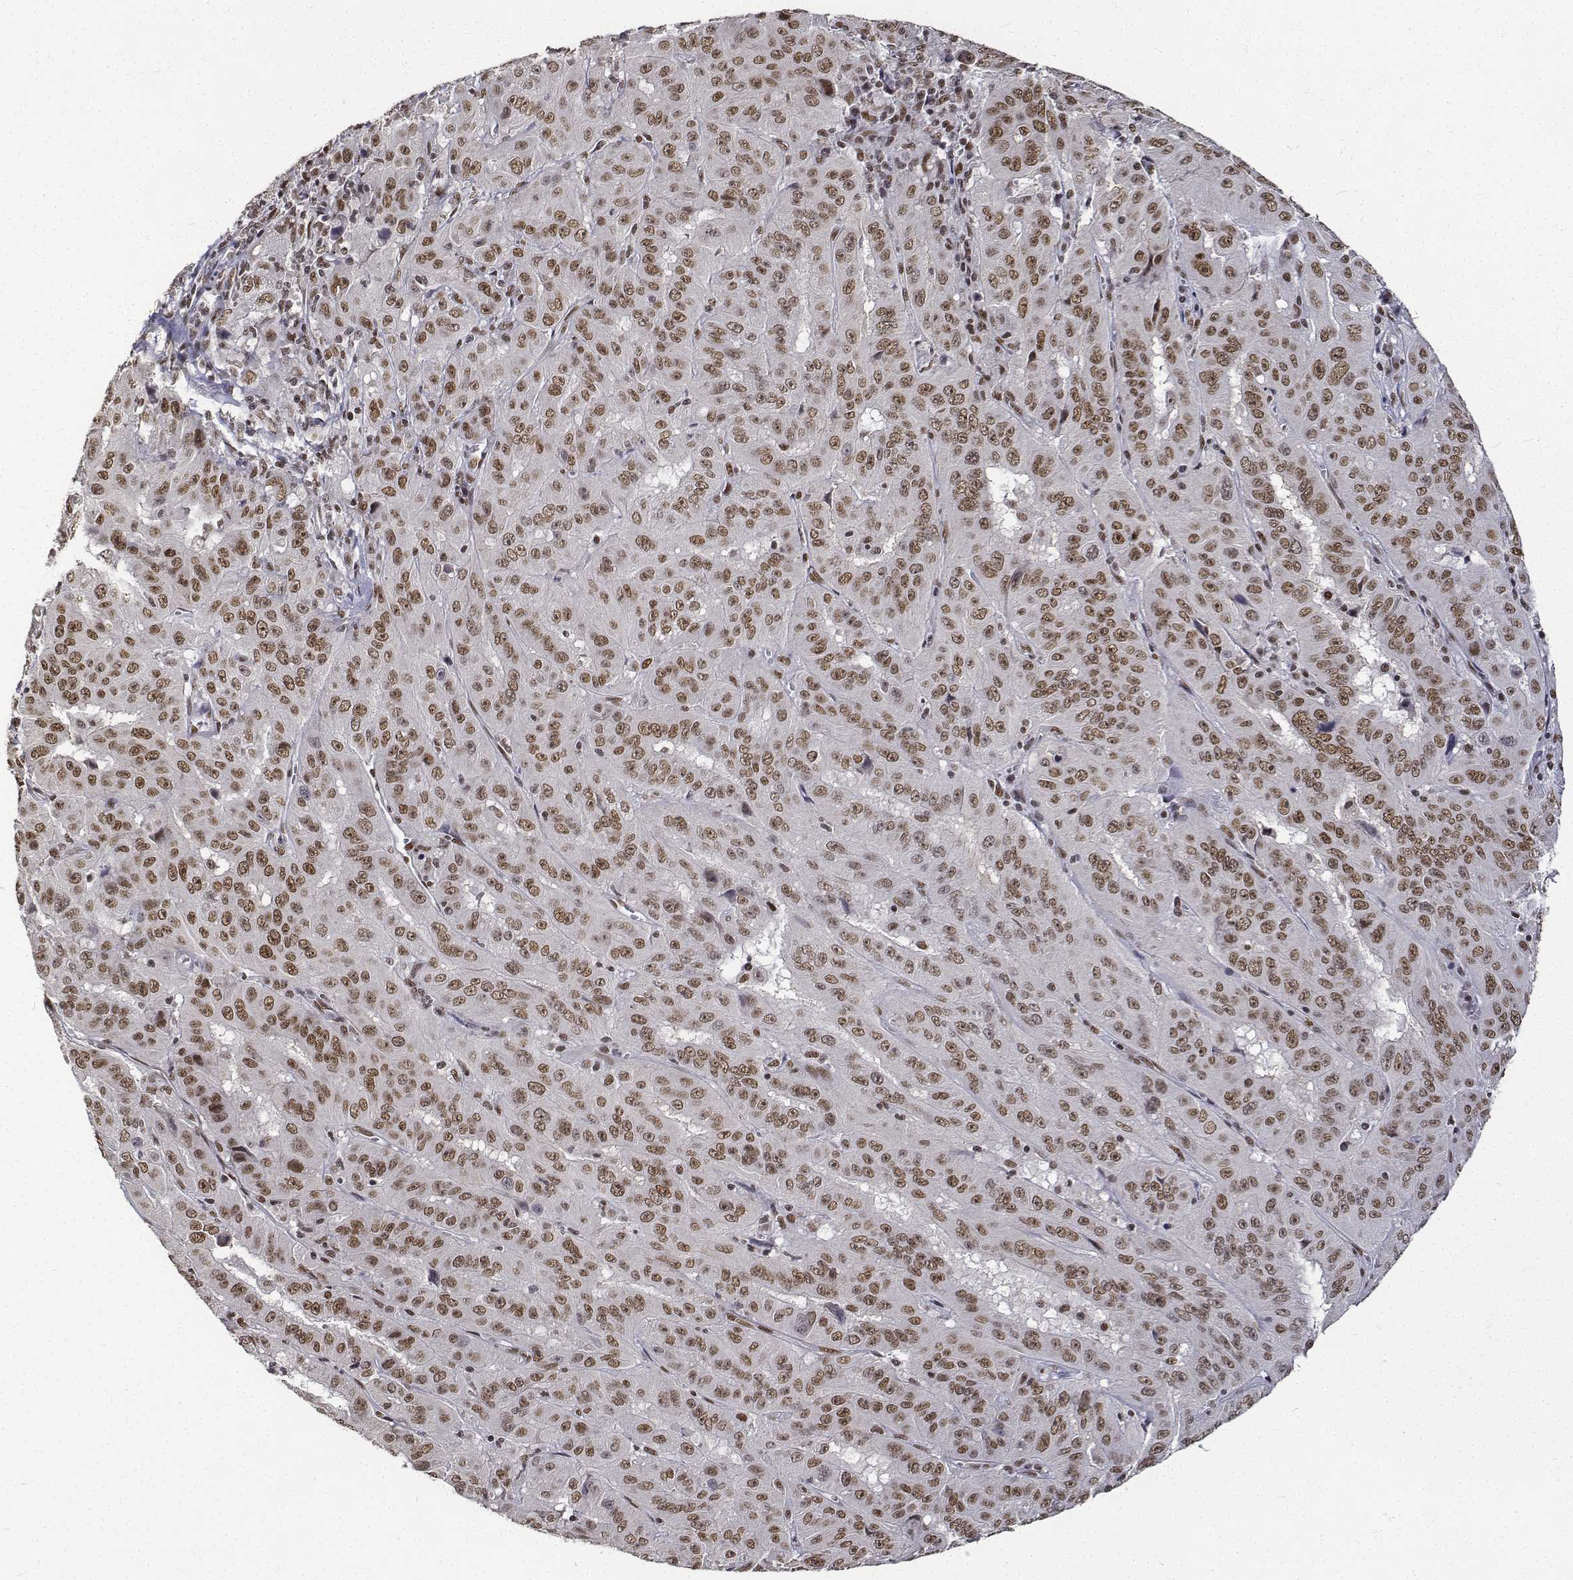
{"staining": {"intensity": "moderate", "quantity": ">75%", "location": "nuclear"}, "tissue": "pancreatic cancer", "cell_type": "Tumor cells", "image_type": "cancer", "snomed": [{"axis": "morphology", "description": "Adenocarcinoma, NOS"}, {"axis": "topography", "description": "Pancreas"}], "caption": "Pancreatic cancer (adenocarcinoma) stained with immunohistochemistry (IHC) exhibits moderate nuclear expression in approximately >75% of tumor cells.", "gene": "ATRX", "patient": {"sex": "male", "age": 63}}